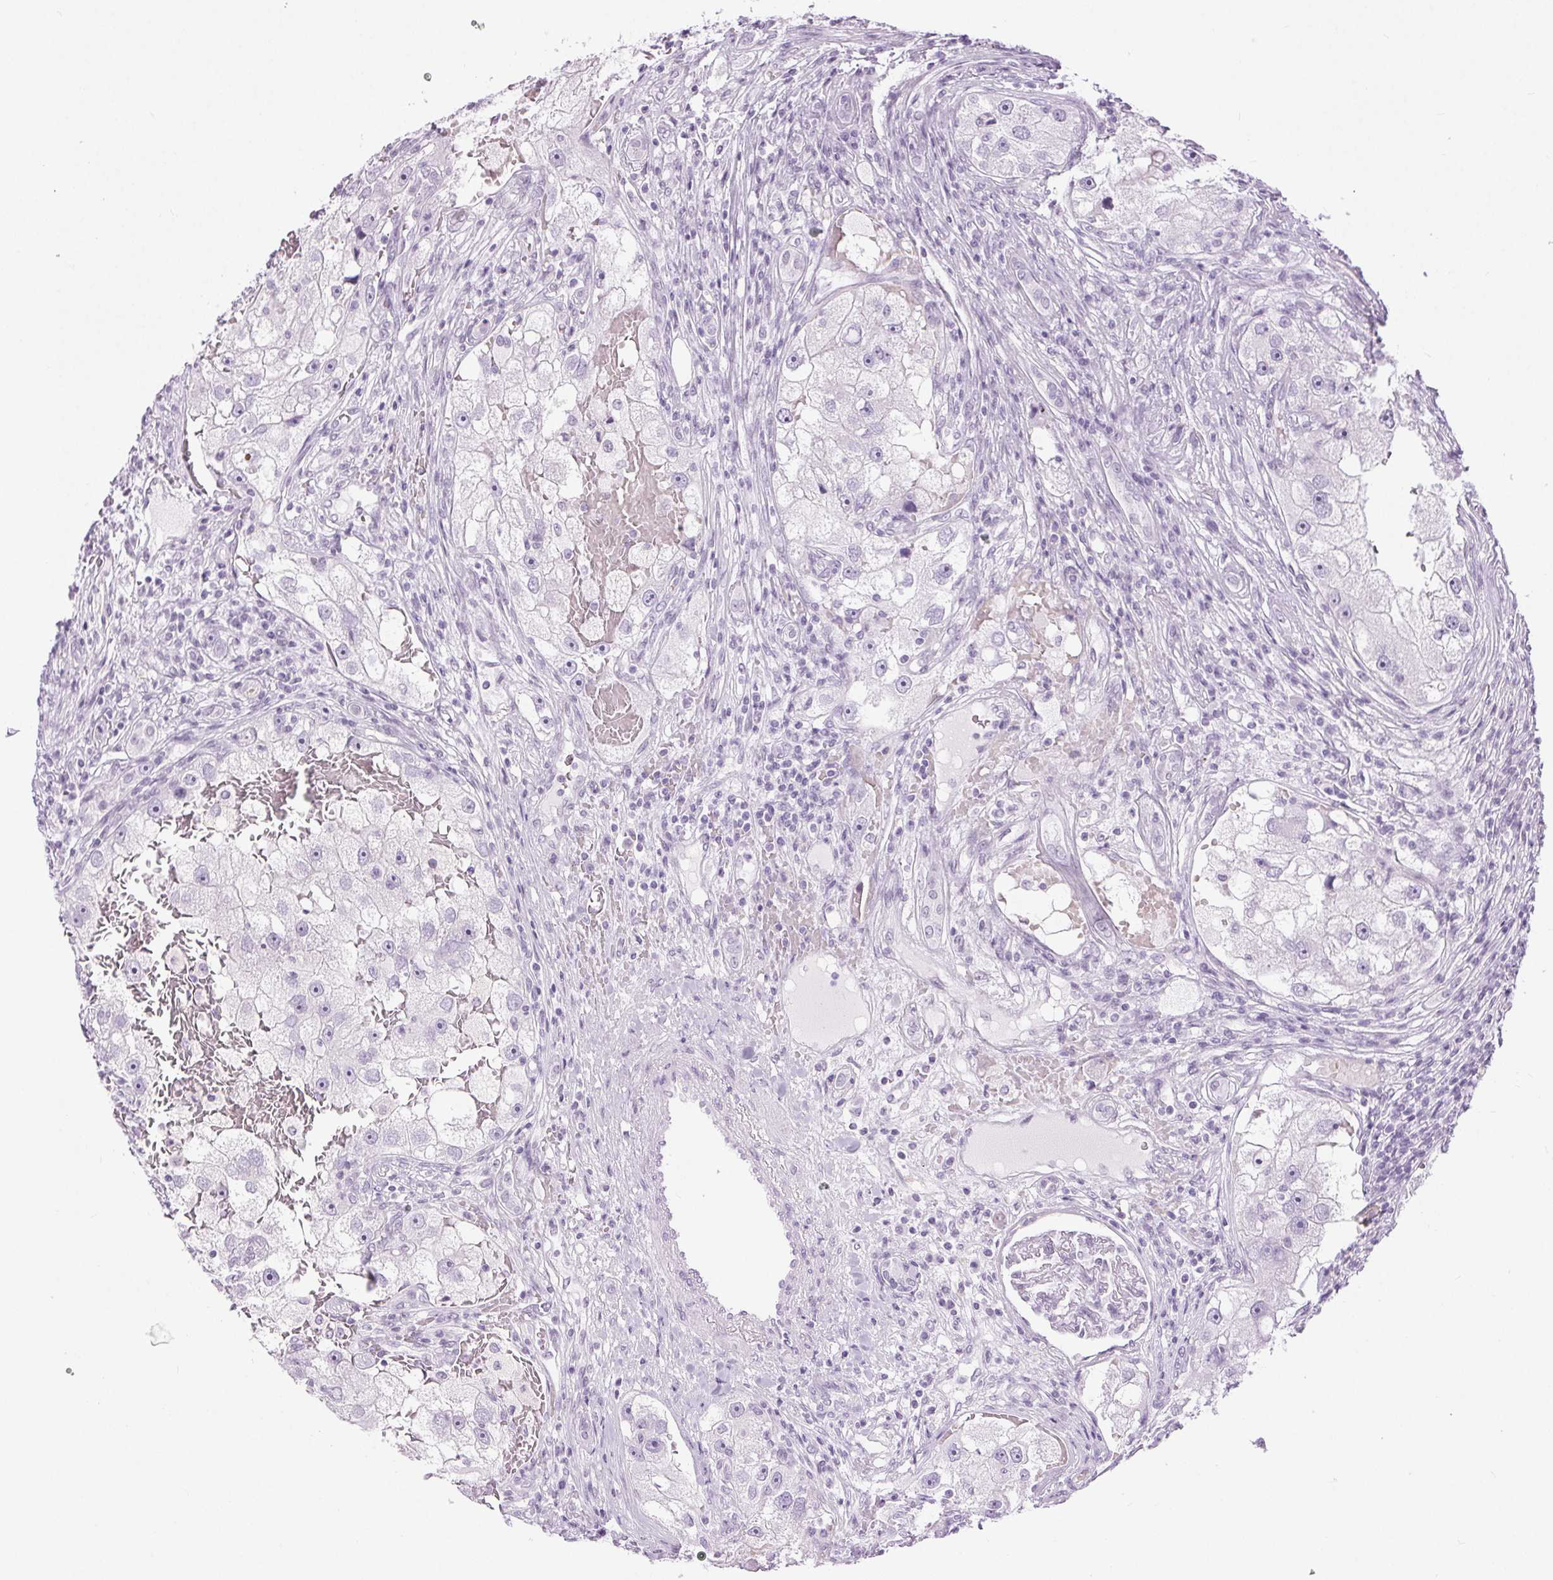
{"staining": {"intensity": "negative", "quantity": "none", "location": "none"}, "tissue": "renal cancer", "cell_type": "Tumor cells", "image_type": "cancer", "snomed": [{"axis": "morphology", "description": "Adenocarcinoma, NOS"}, {"axis": "topography", "description": "Kidney"}], "caption": "Protein analysis of adenocarcinoma (renal) exhibits no significant positivity in tumor cells.", "gene": "BEND2", "patient": {"sex": "male", "age": 63}}